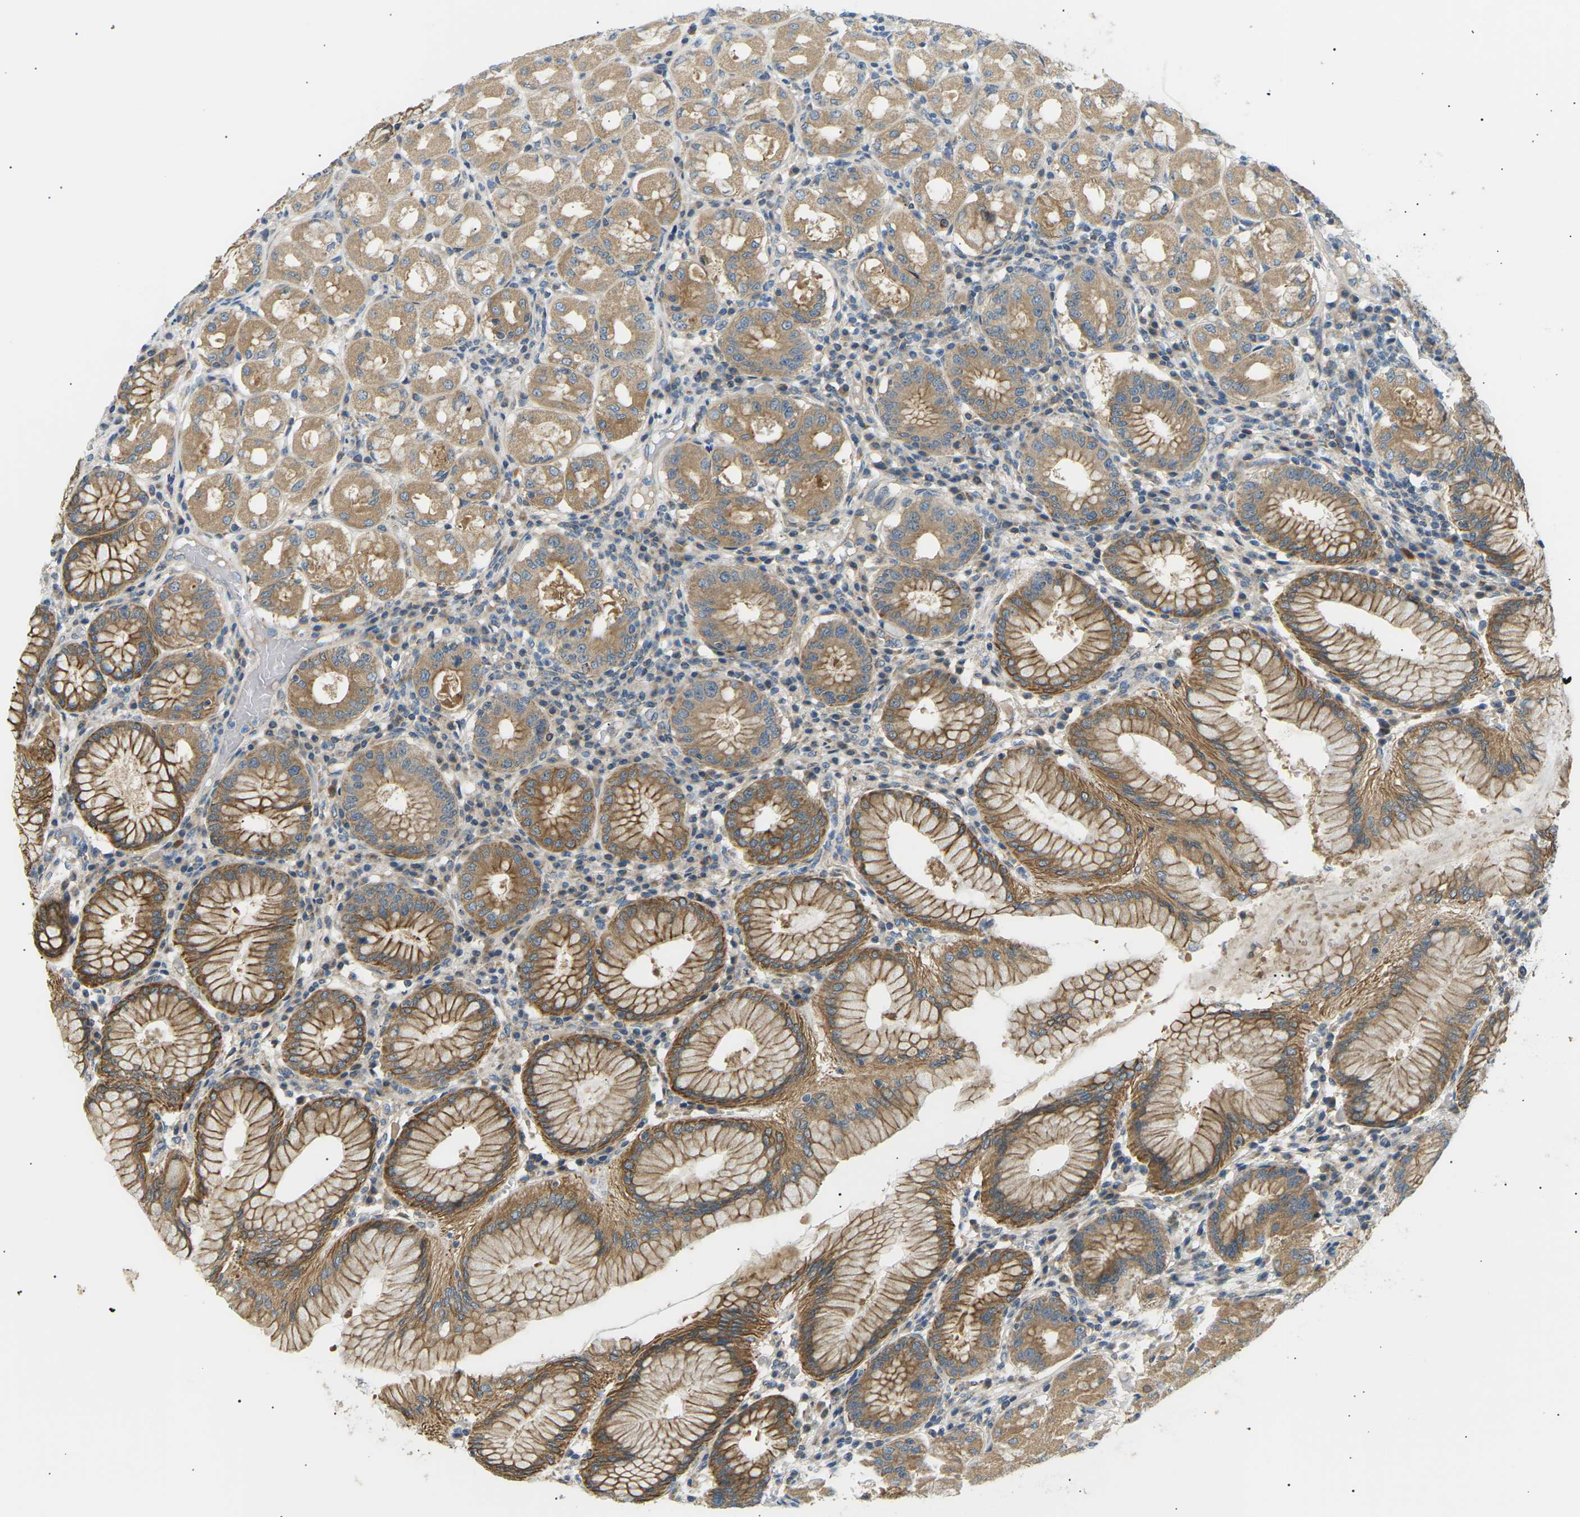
{"staining": {"intensity": "moderate", "quantity": ">75%", "location": "cytoplasmic/membranous"}, "tissue": "stomach", "cell_type": "Glandular cells", "image_type": "normal", "snomed": [{"axis": "morphology", "description": "Normal tissue, NOS"}, {"axis": "topography", "description": "Stomach"}, {"axis": "topography", "description": "Stomach, lower"}], "caption": "Stomach stained for a protein (brown) demonstrates moderate cytoplasmic/membranous positive expression in approximately >75% of glandular cells.", "gene": "TBC1D8", "patient": {"sex": "female", "age": 56}}